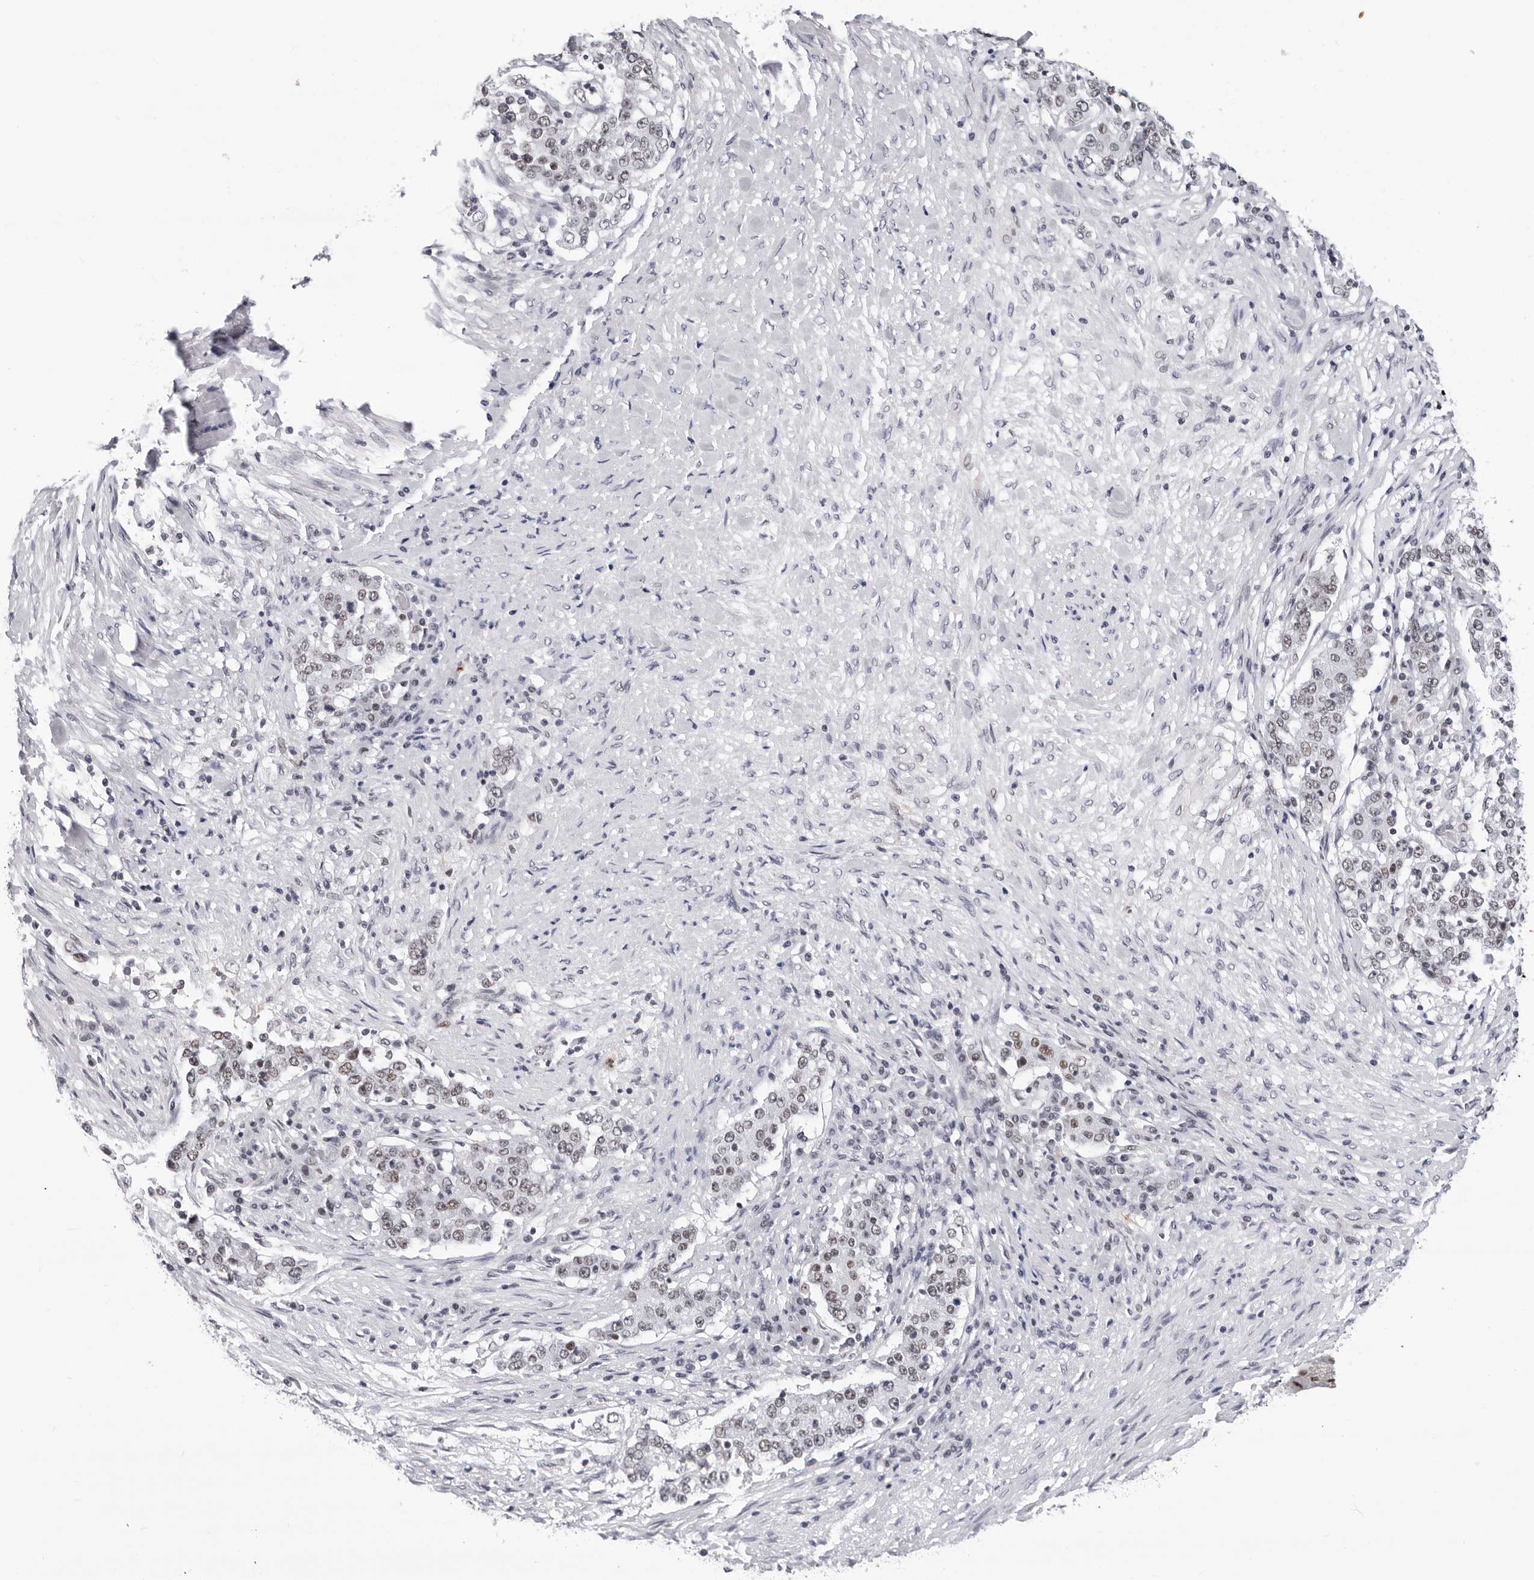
{"staining": {"intensity": "weak", "quantity": ">75%", "location": "nuclear"}, "tissue": "stomach cancer", "cell_type": "Tumor cells", "image_type": "cancer", "snomed": [{"axis": "morphology", "description": "Adenocarcinoma, NOS"}, {"axis": "topography", "description": "Stomach"}], "caption": "IHC (DAB (3,3'-diaminobenzidine)) staining of human stomach cancer (adenocarcinoma) reveals weak nuclear protein expression in approximately >75% of tumor cells. Using DAB (brown) and hematoxylin (blue) stains, captured at high magnification using brightfield microscopy.", "gene": "SF3B4", "patient": {"sex": "male", "age": 59}}